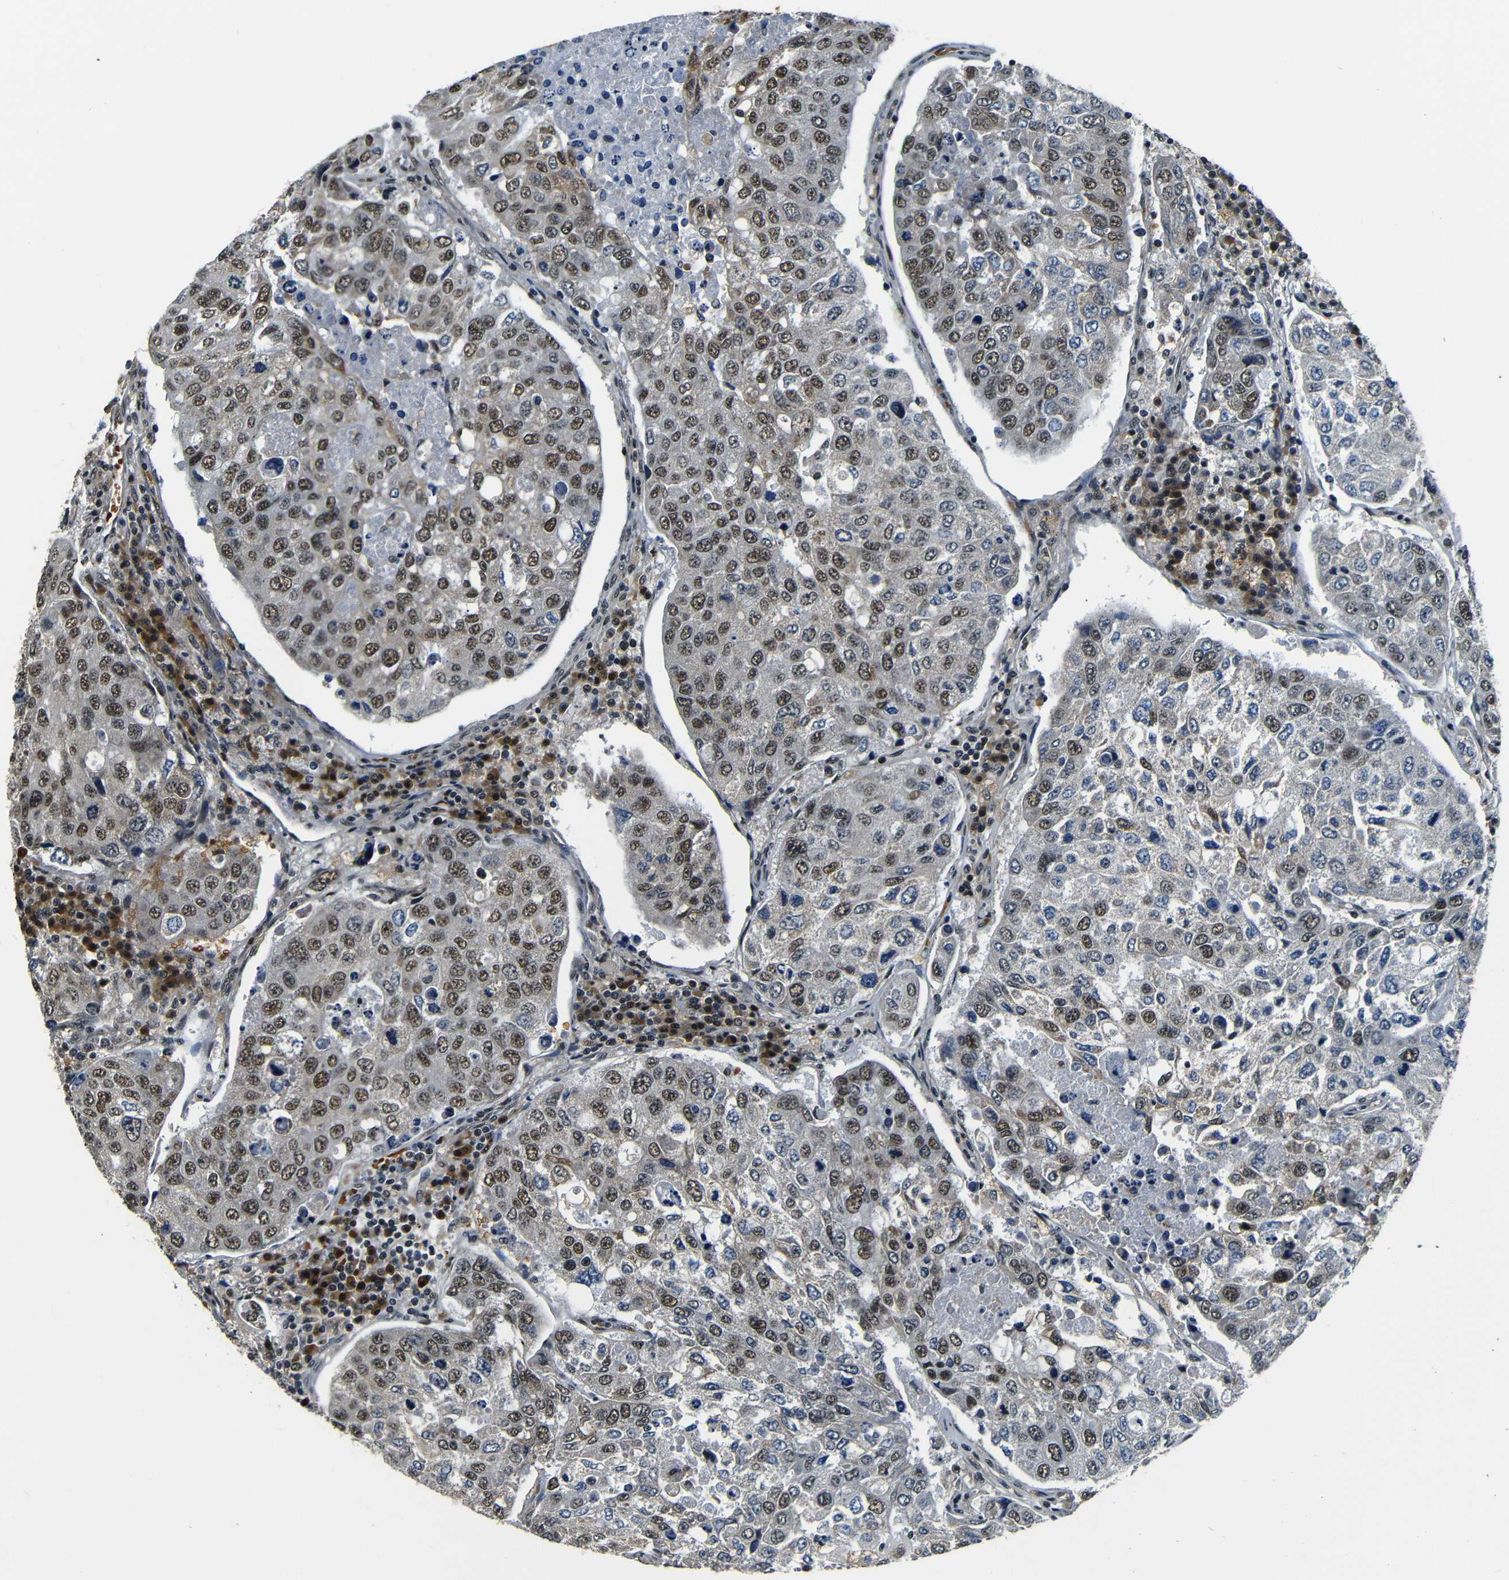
{"staining": {"intensity": "moderate", "quantity": ">75%", "location": "nuclear"}, "tissue": "urothelial cancer", "cell_type": "Tumor cells", "image_type": "cancer", "snomed": [{"axis": "morphology", "description": "Urothelial carcinoma, High grade"}, {"axis": "topography", "description": "Lymph node"}, {"axis": "topography", "description": "Urinary bladder"}], "caption": "The immunohistochemical stain highlights moderate nuclear positivity in tumor cells of high-grade urothelial carcinoma tissue.", "gene": "FOXD4", "patient": {"sex": "male", "age": 51}}